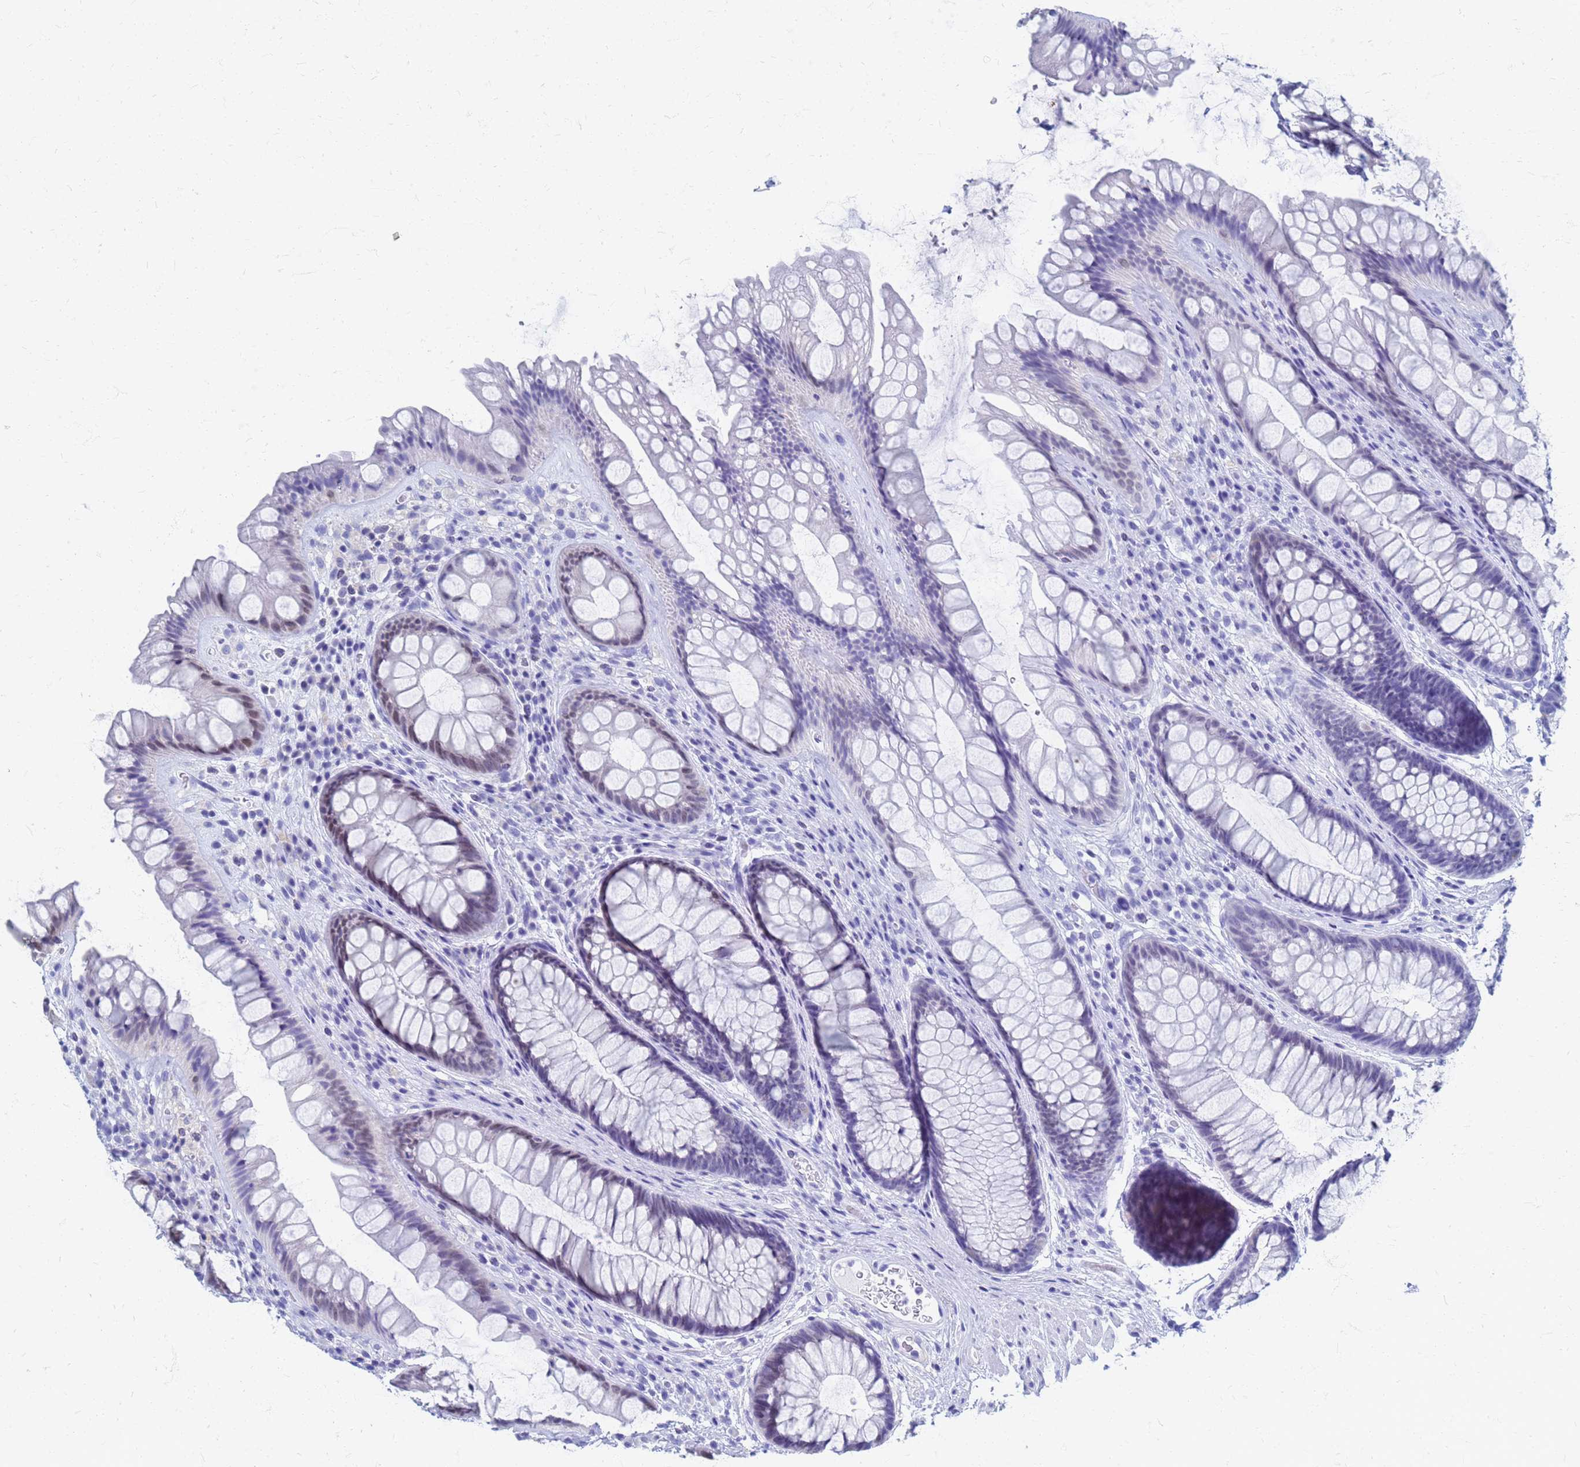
{"staining": {"intensity": "negative", "quantity": "none", "location": "none"}, "tissue": "rectum", "cell_type": "Glandular cells", "image_type": "normal", "snomed": [{"axis": "morphology", "description": "Normal tissue, NOS"}, {"axis": "topography", "description": "Rectum"}], "caption": "Immunohistochemistry of unremarkable human rectum demonstrates no staining in glandular cells.", "gene": "ATPAF1", "patient": {"sex": "male", "age": 74}}